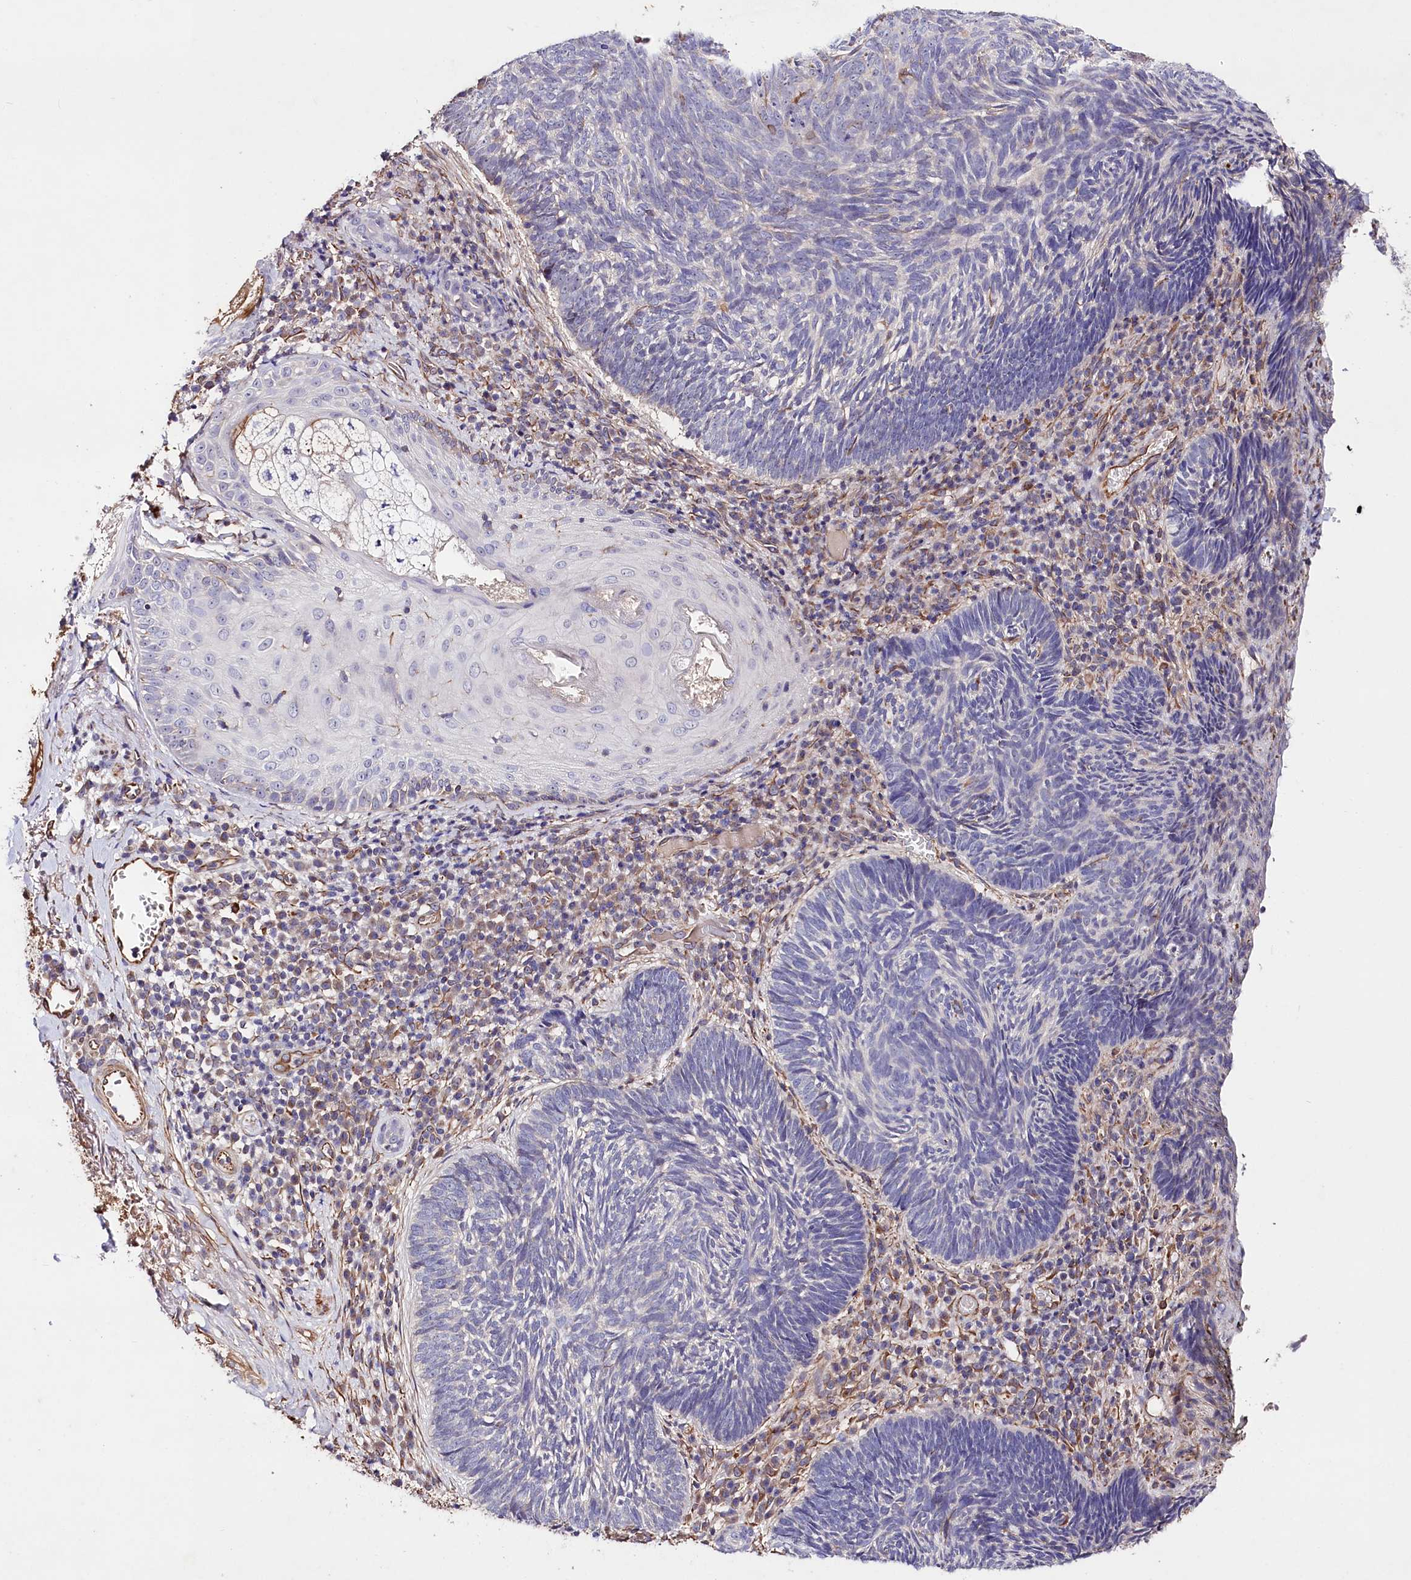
{"staining": {"intensity": "negative", "quantity": "none", "location": "none"}, "tissue": "skin cancer", "cell_type": "Tumor cells", "image_type": "cancer", "snomed": [{"axis": "morphology", "description": "Basal cell carcinoma"}, {"axis": "topography", "description": "Skin"}], "caption": "Immunohistochemistry photomicrograph of skin cancer stained for a protein (brown), which demonstrates no staining in tumor cells.", "gene": "SLC7A1", "patient": {"sex": "male", "age": 88}}